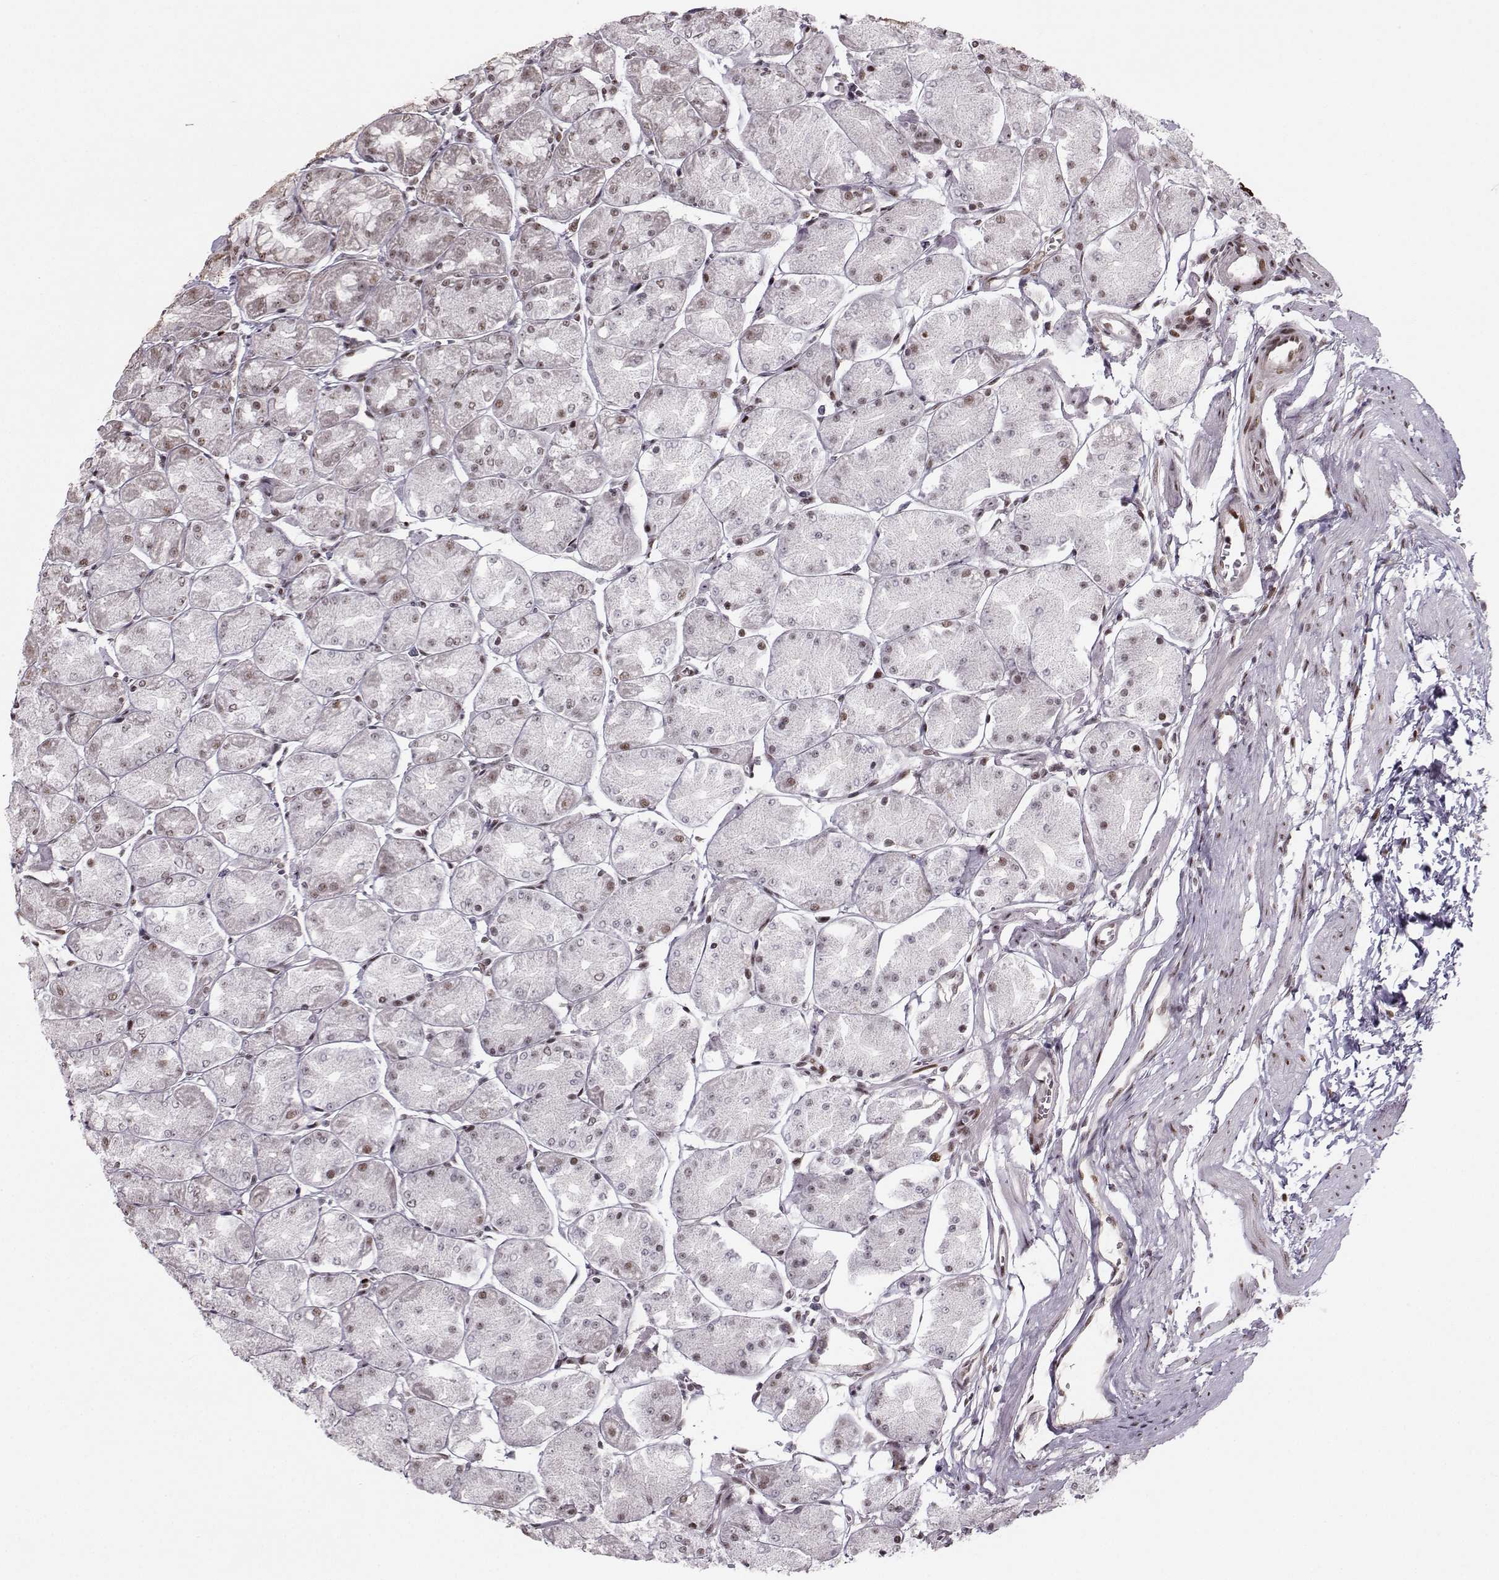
{"staining": {"intensity": "moderate", "quantity": "<25%", "location": "nuclear"}, "tissue": "stomach", "cell_type": "Glandular cells", "image_type": "normal", "snomed": [{"axis": "morphology", "description": "Normal tissue, NOS"}, {"axis": "topography", "description": "Stomach, upper"}], "caption": "Moderate nuclear staining is appreciated in approximately <25% of glandular cells in unremarkable stomach. The protein of interest is stained brown, and the nuclei are stained in blue (DAB IHC with brightfield microscopy, high magnification).", "gene": "SNAPC2", "patient": {"sex": "male", "age": 60}}